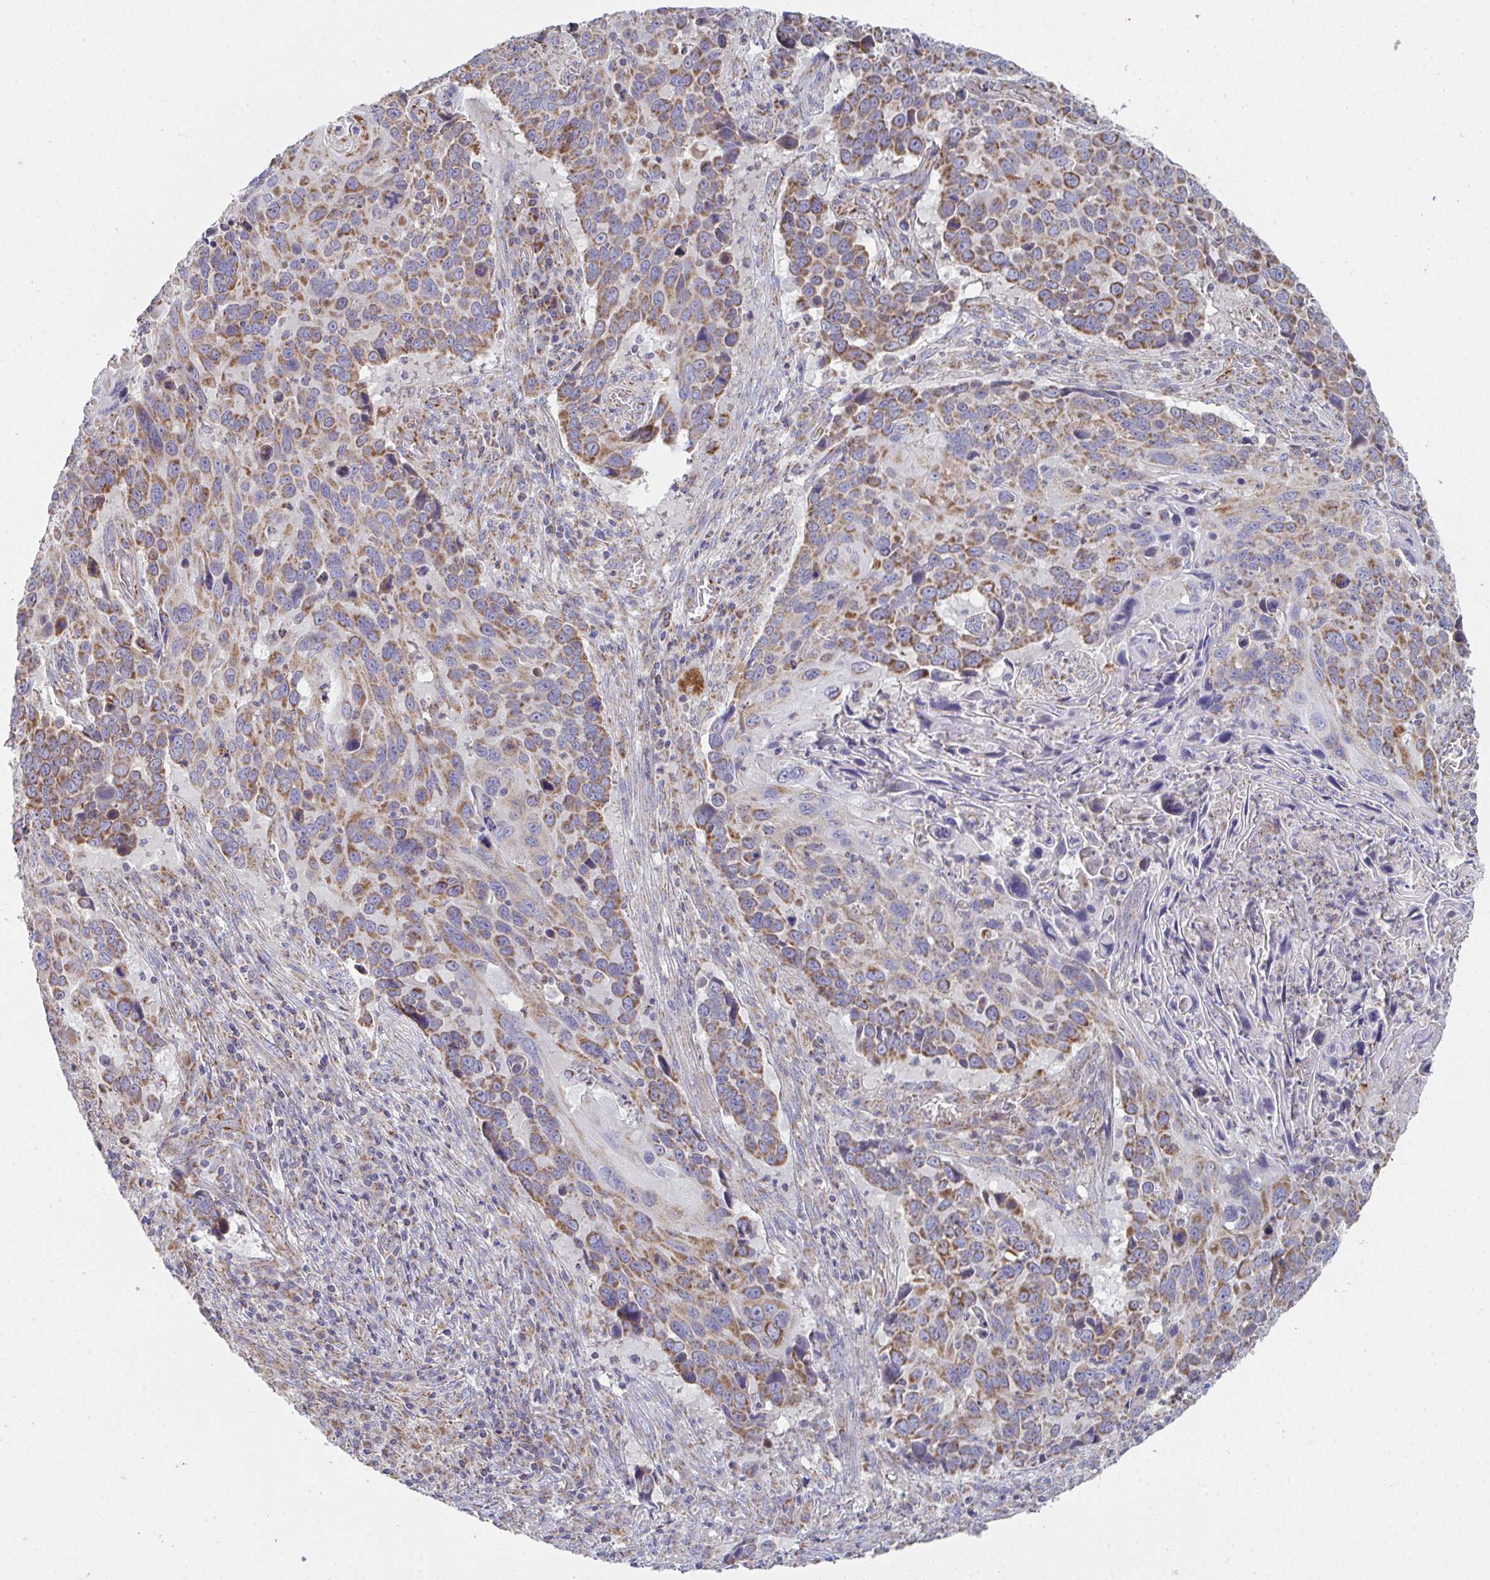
{"staining": {"intensity": "moderate", "quantity": "25%-75%", "location": "cytoplasmic/membranous"}, "tissue": "lung cancer", "cell_type": "Tumor cells", "image_type": "cancer", "snomed": [{"axis": "morphology", "description": "Squamous cell carcinoma, NOS"}, {"axis": "topography", "description": "Lung"}], "caption": "Protein expression analysis of human lung cancer (squamous cell carcinoma) reveals moderate cytoplasmic/membranous expression in approximately 25%-75% of tumor cells.", "gene": "FAHD1", "patient": {"sex": "male", "age": 68}}